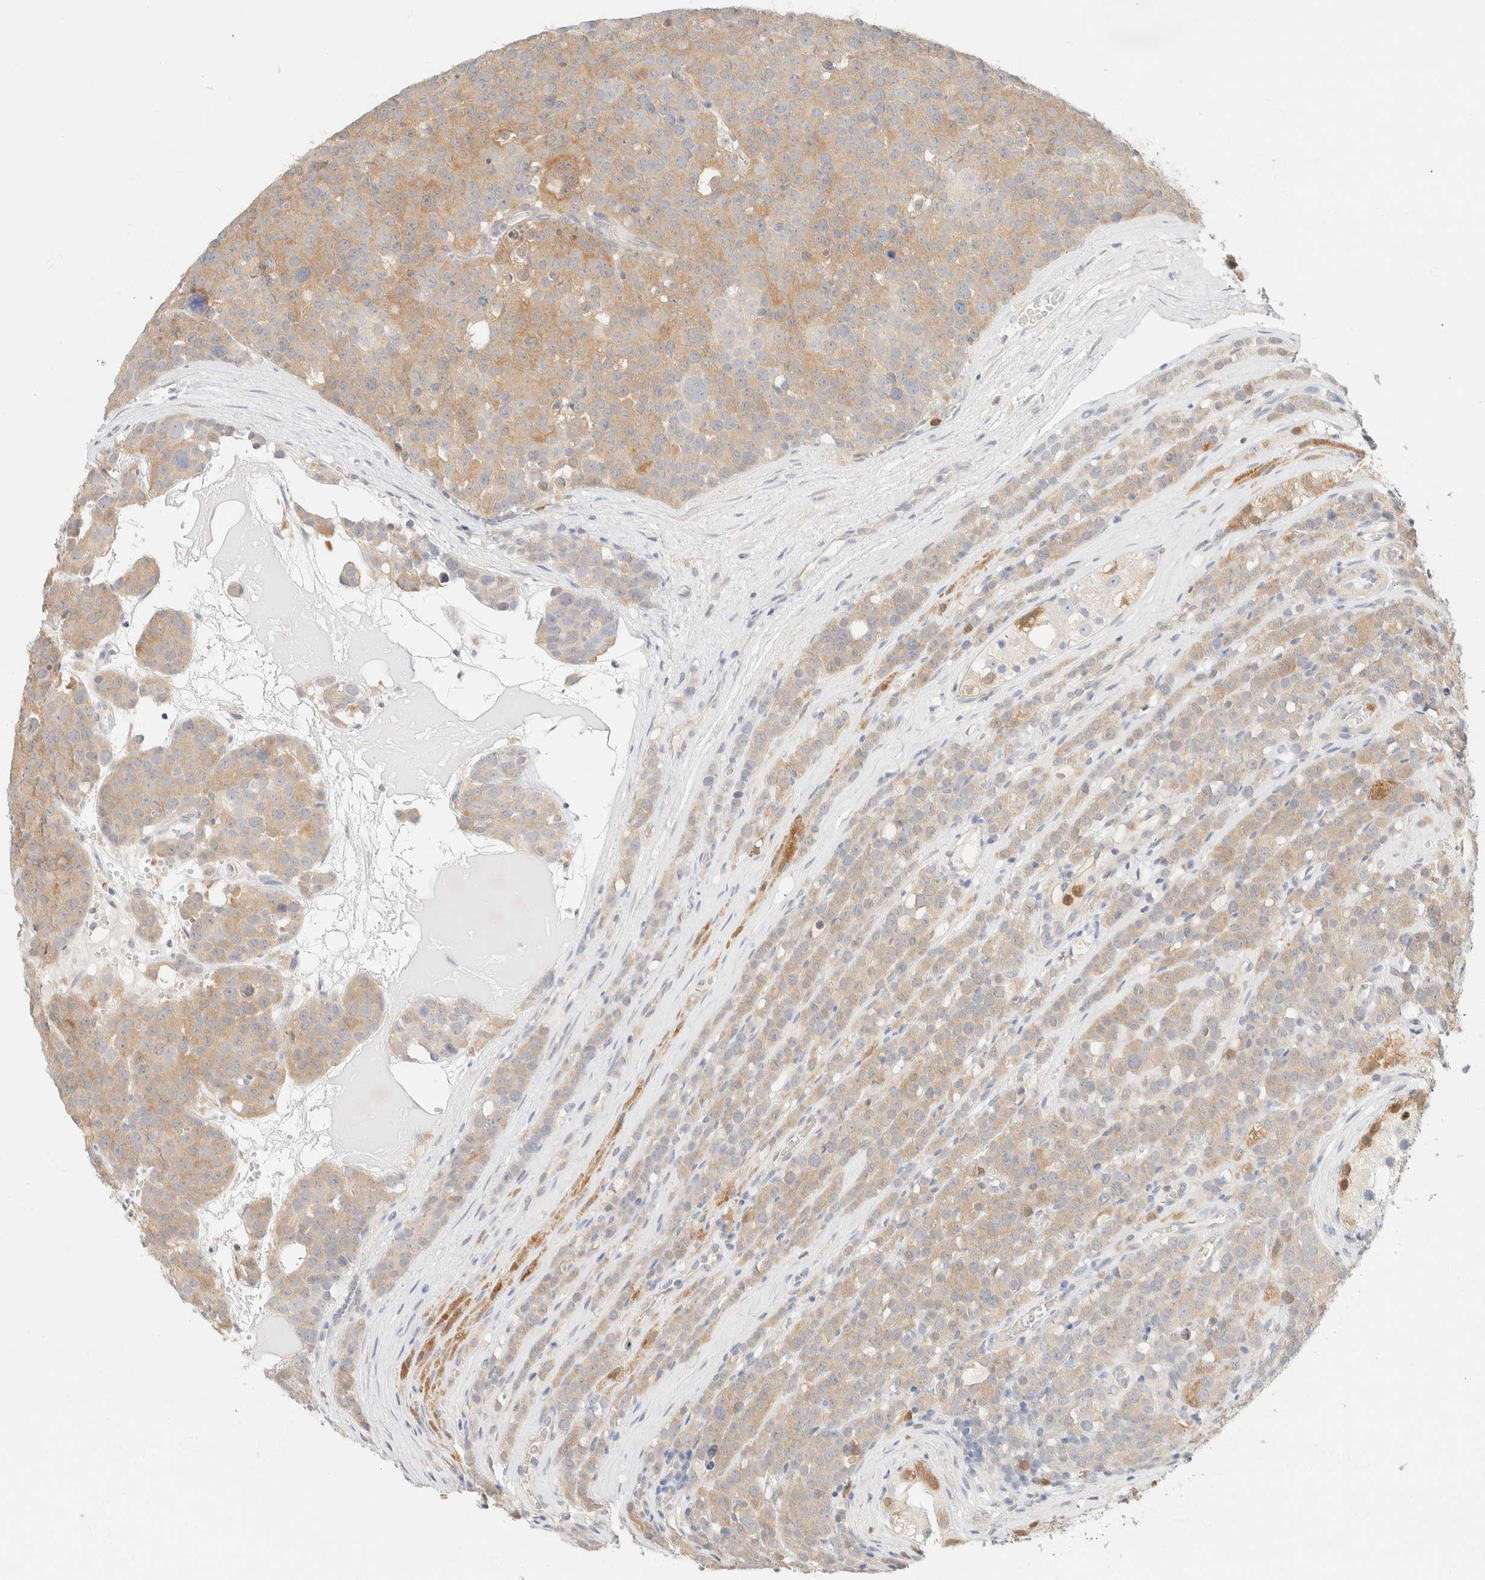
{"staining": {"intensity": "moderate", "quantity": "25%-75%", "location": "cytoplasmic/membranous"}, "tissue": "testis cancer", "cell_type": "Tumor cells", "image_type": "cancer", "snomed": [{"axis": "morphology", "description": "Seminoma, NOS"}, {"axis": "topography", "description": "Testis"}], "caption": "Immunohistochemistry (IHC) of human testis seminoma reveals medium levels of moderate cytoplasmic/membranous staining in about 25%-75% of tumor cells. Ihc stains the protein of interest in brown and the nuclei are stained blue.", "gene": "GPI", "patient": {"sex": "male", "age": 71}}